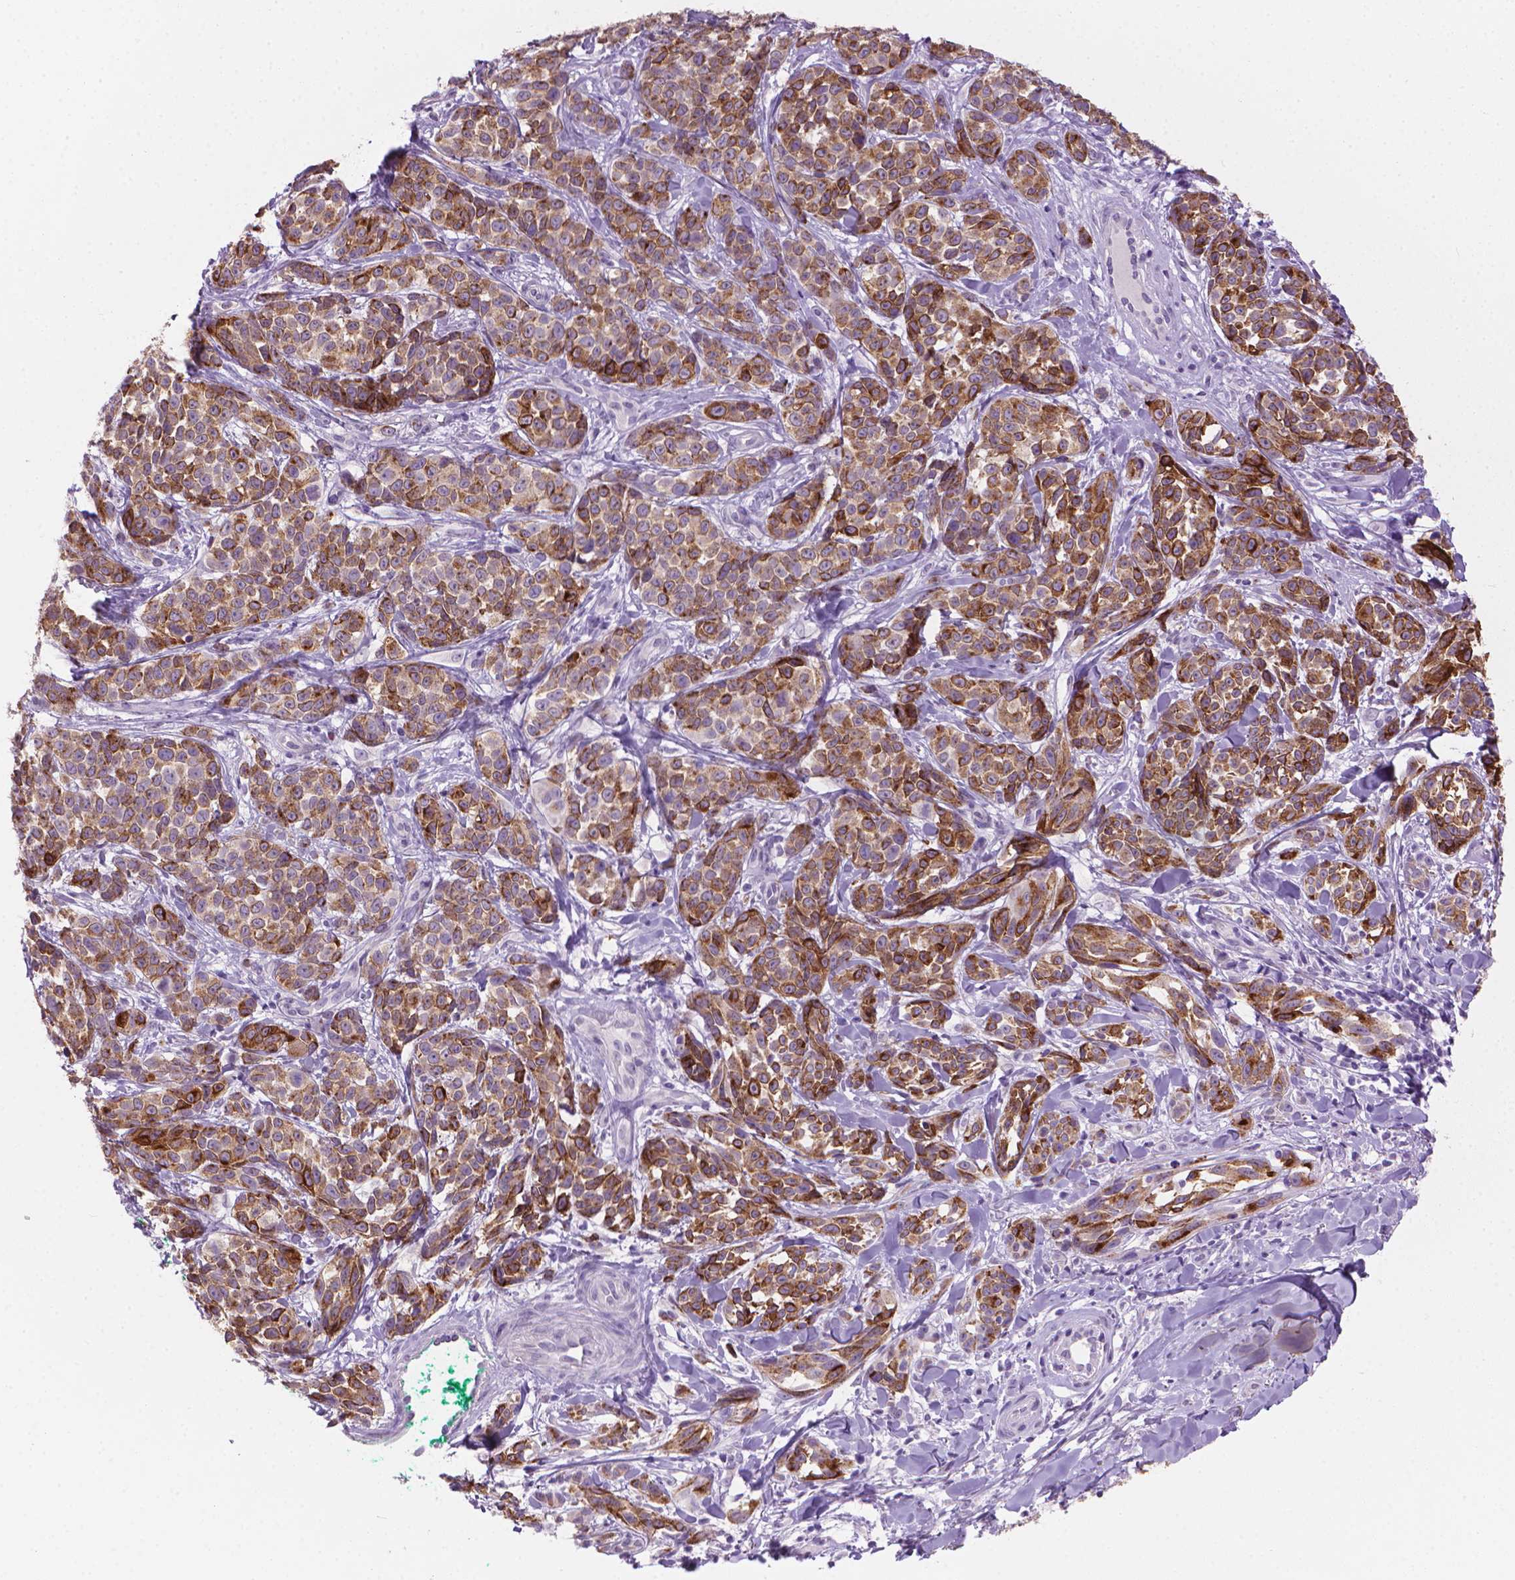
{"staining": {"intensity": "strong", "quantity": ">75%", "location": "cytoplasmic/membranous"}, "tissue": "melanoma", "cell_type": "Tumor cells", "image_type": "cancer", "snomed": [{"axis": "morphology", "description": "Malignant melanoma, NOS"}, {"axis": "topography", "description": "Skin"}], "caption": "This histopathology image exhibits melanoma stained with immunohistochemistry to label a protein in brown. The cytoplasmic/membranous of tumor cells show strong positivity for the protein. Nuclei are counter-stained blue.", "gene": "MLANA", "patient": {"sex": "female", "age": 88}}